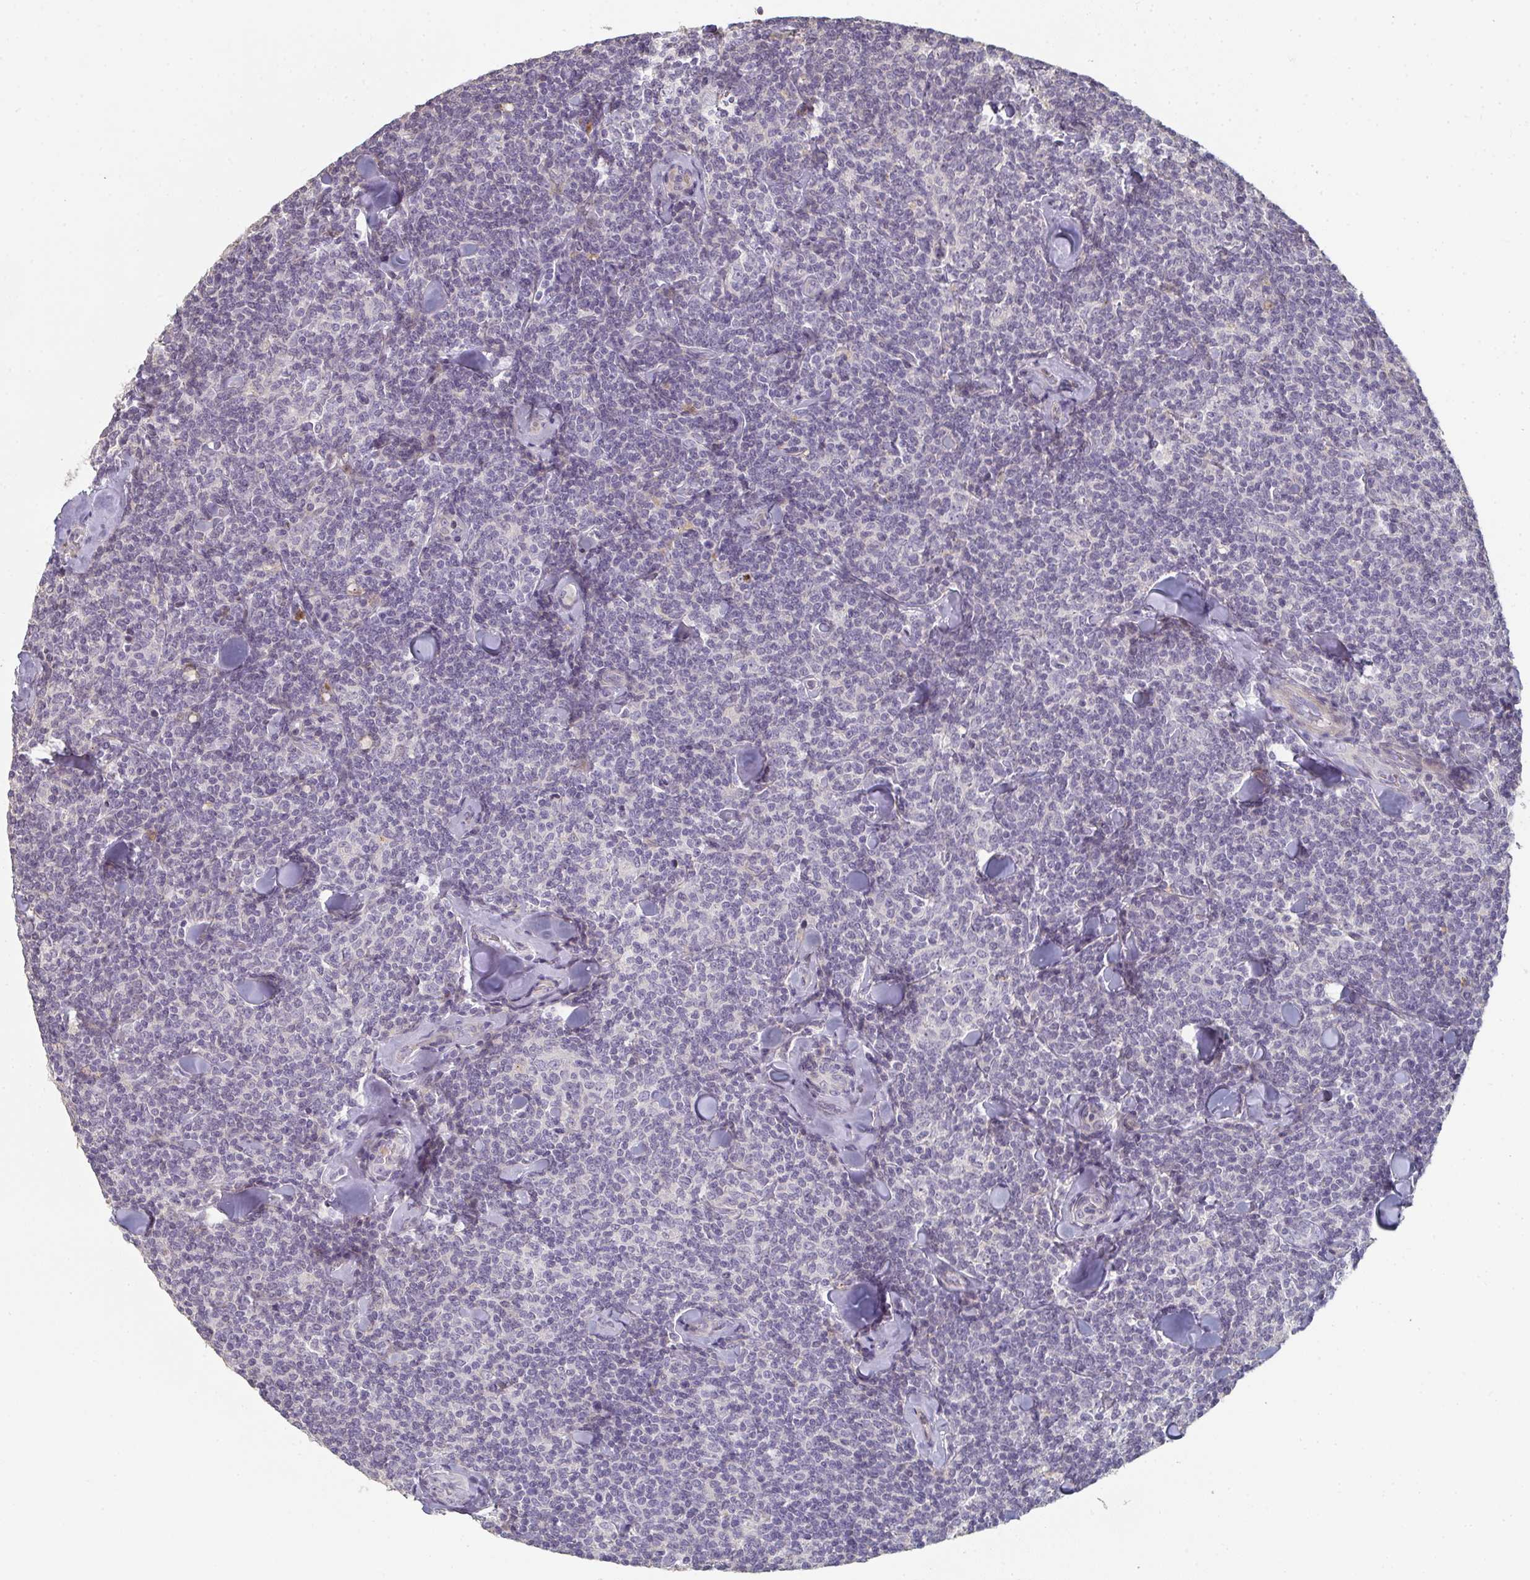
{"staining": {"intensity": "negative", "quantity": "none", "location": "none"}, "tissue": "lymphoma", "cell_type": "Tumor cells", "image_type": "cancer", "snomed": [{"axis": "morphology", "description": "Malignant lymphoma, non-Hodgkin's type, Low grade"}, {"axis": "topography", "description": "Lymph node"}], "caption": "This is an IHC histopathology image of human lymphoma. There is no staining in tumor cells.", "gene": "A1CF", "patient": {"sex": "female", "age": 56}}